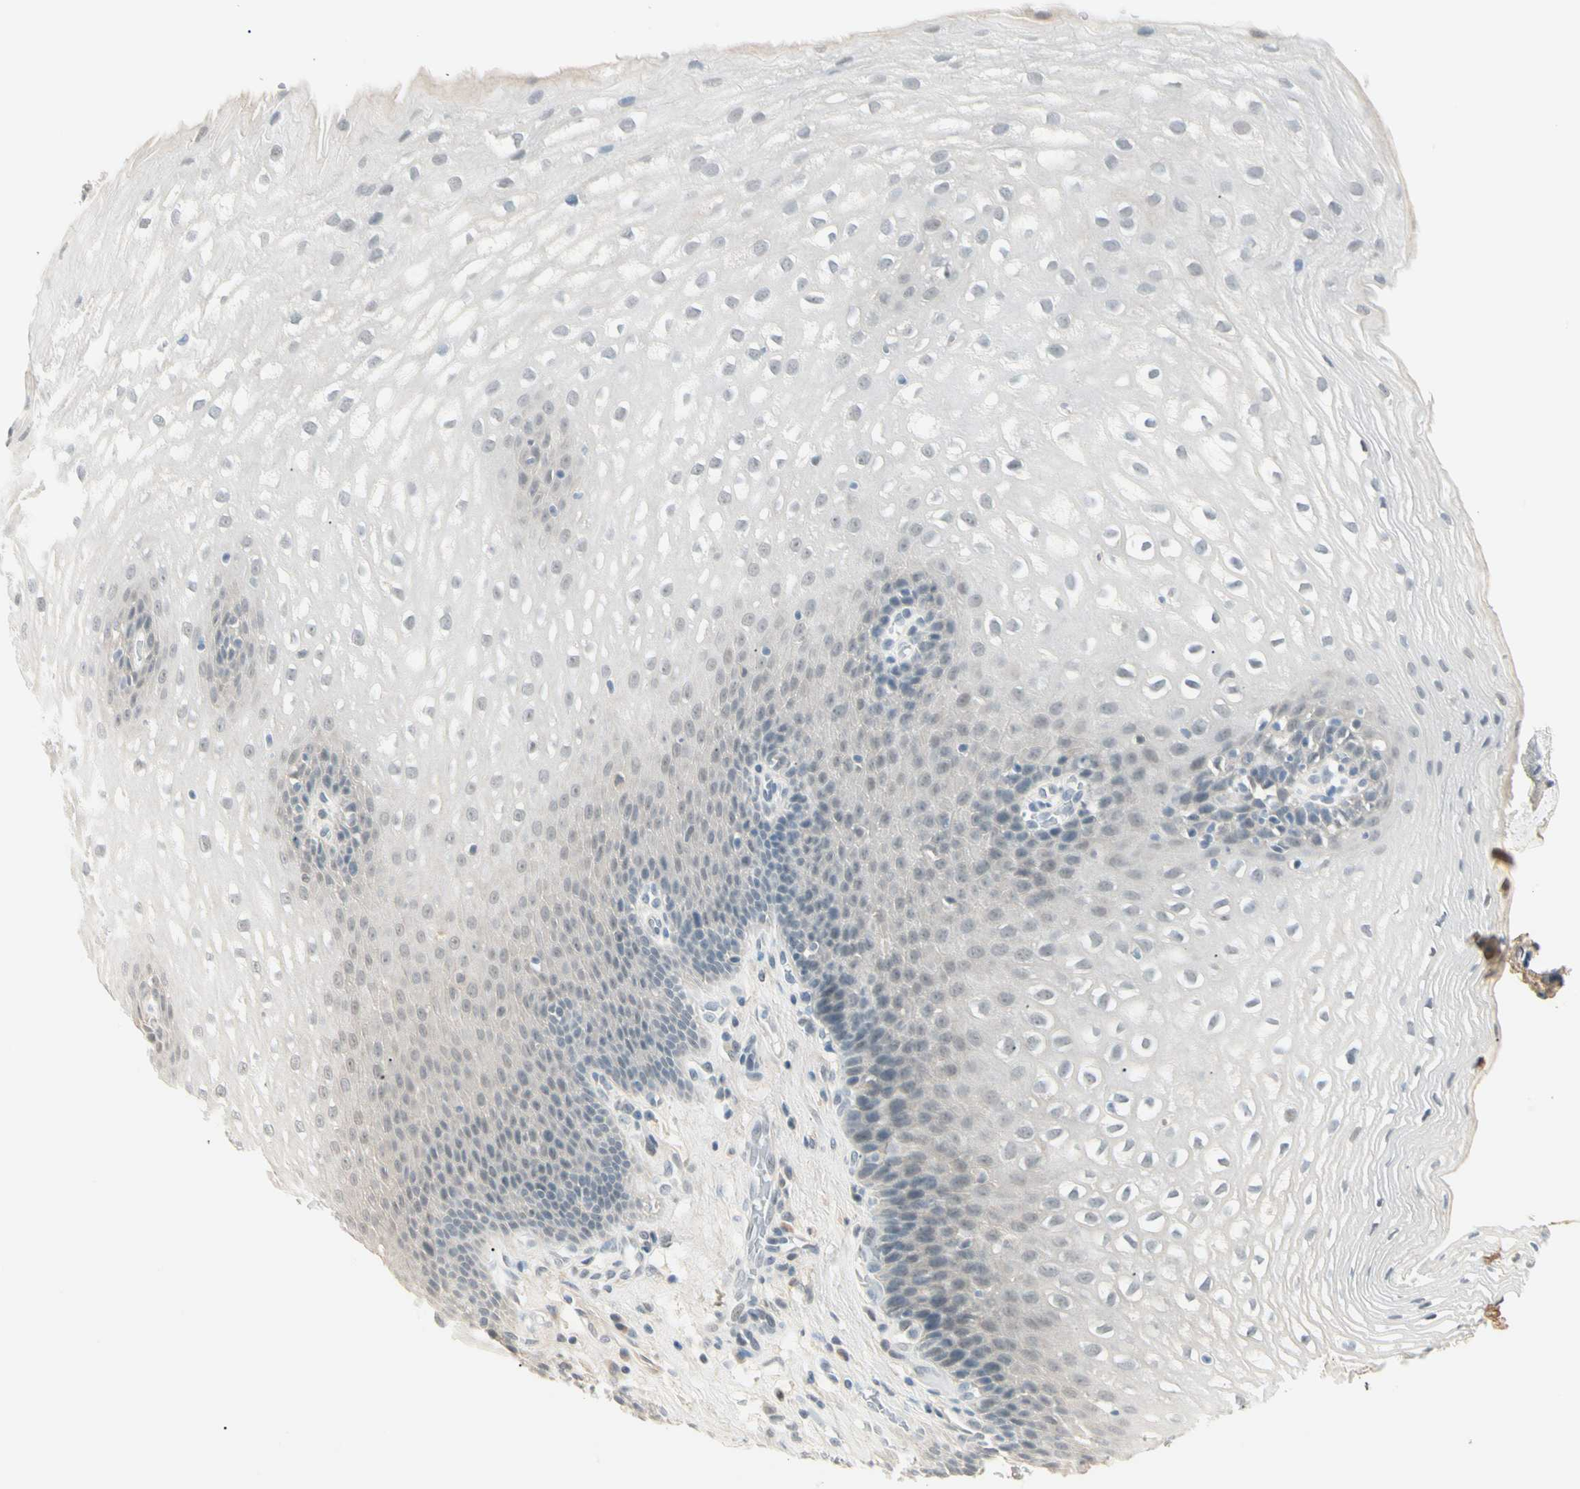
{"staining": {"intensity": "weak", "quantity": "<25%", "location": "nuclear"}, "tissue": "esophagus", "cell_type": "Squamous epithelial cells", "image_type": "normal", "snomed": [{"axis": "morphology", "description": "Normal tissue, NOS"}, {"axis": "topography", "description": "Esophagus"}], "caption": "An image of human esophagus is negative for staining in squamous epithelial cells.", "gene": "ASPN", "patient": {"sex": "male", "age": 48}}